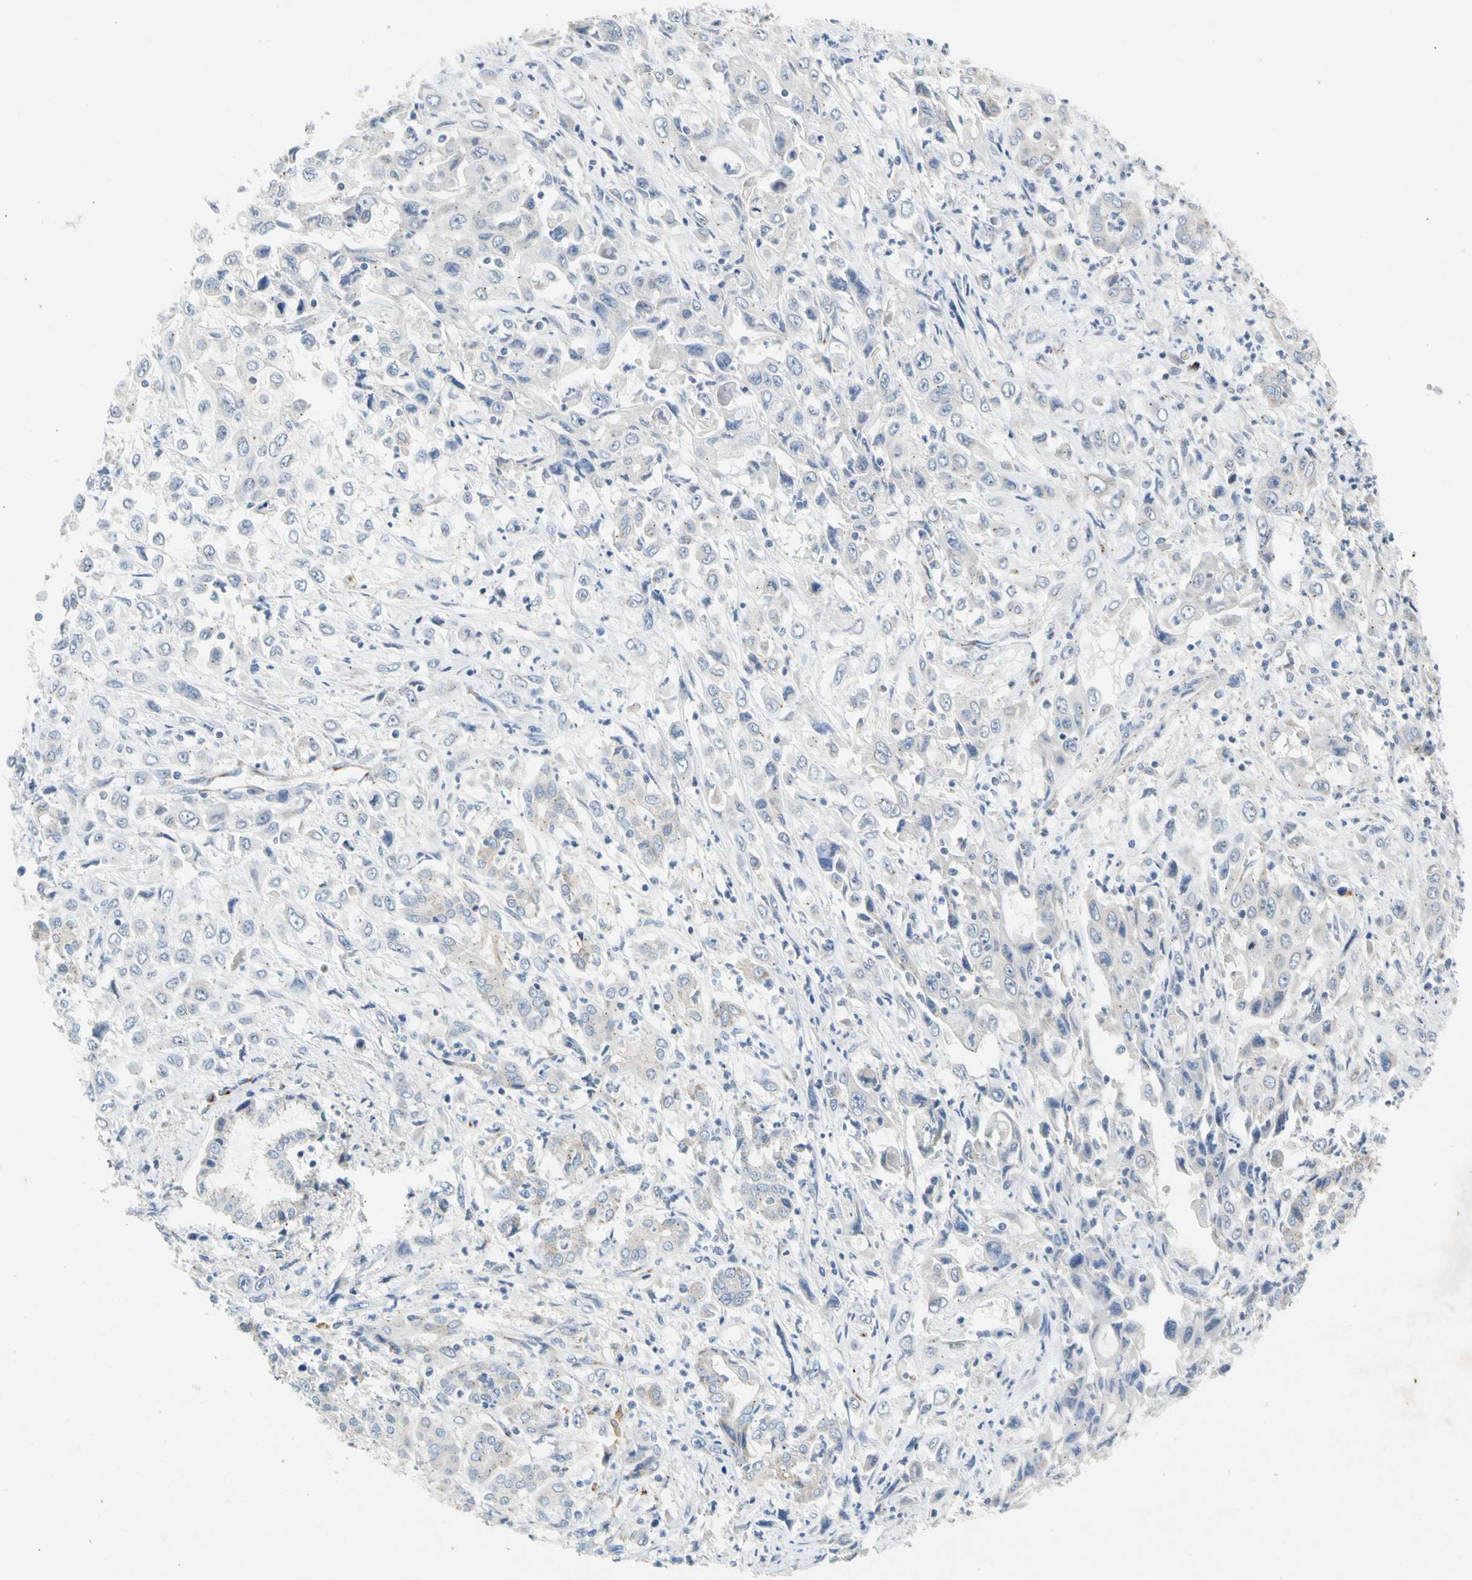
{"staining": {"intensity": "negative", "quantity": "none", "location": "none"}, "tissue": "pancreatic cancer", "cell_type": "Tumor cells", "image_type": "cancer", "snomed": [{"axis": "morphology", "description": "Adenocarcinoma, NOS"}, {"axis": "topography", "description": "Pancreas"}], "caption": "Immunohistochemistry (IHC) of human adenocarcinoma (pancreatic) reveals no positivity in tumor cells.", "gene": "GASK1B", "patient": {"sex": "male", "age": 70}}